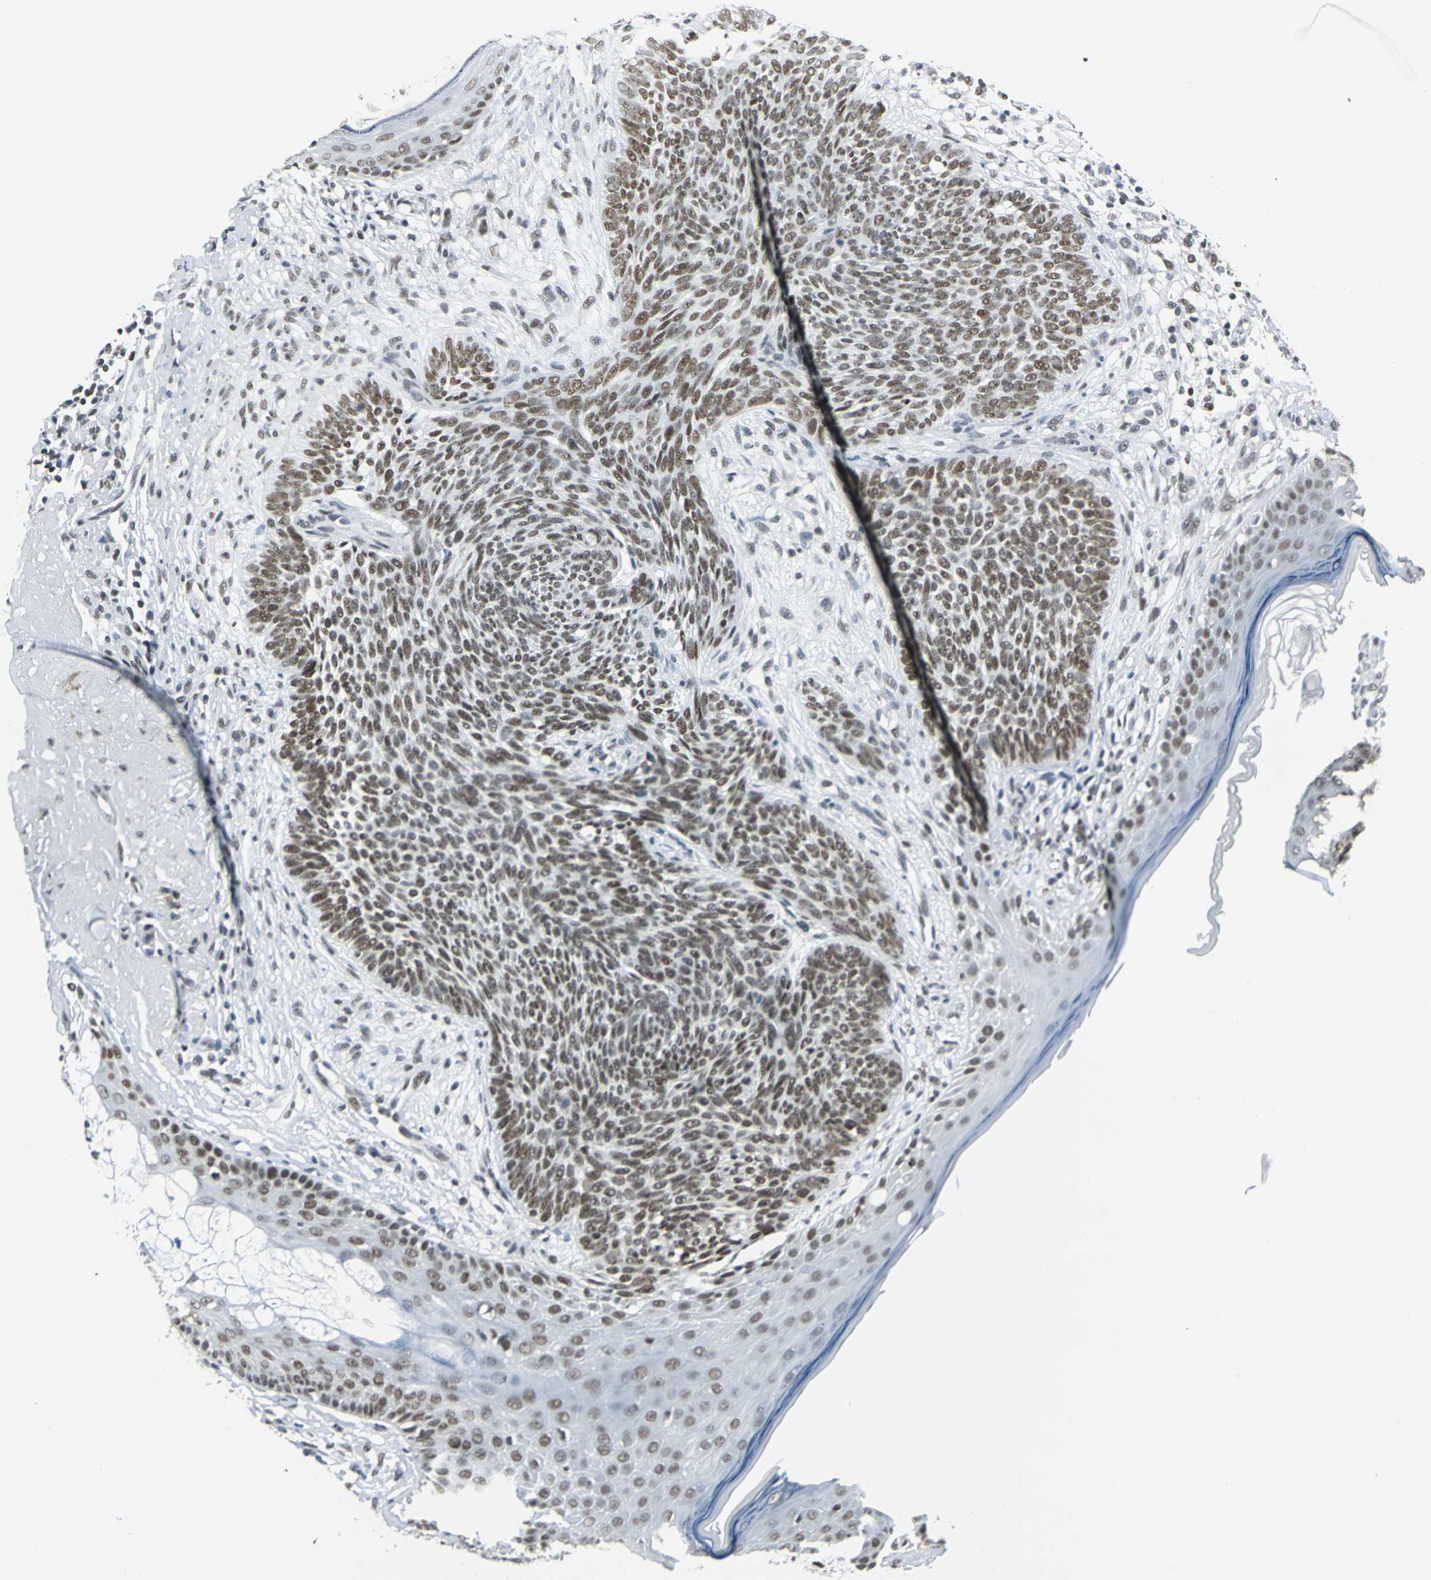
{"staining": {"intensity": "moderate", "quantity": ">75%", "location": "nuclear"}, "tissue": "skin cancer", "cell_type": "Tumor cells", "image_type": "cancer", "snomed": [{"axis": "morphology", "description": "Basal cell carcinoma"}, {"axis": "topography", "description": "Skin"}], "caption": "Skin cancer (basal cell carcinoma) stained with immunohistochemistry demonstrates moderate nuclear expression in approximately >75% of tumor cells.", "gene": "ADNP", "patient": {"sex": "male", "age": 74}}